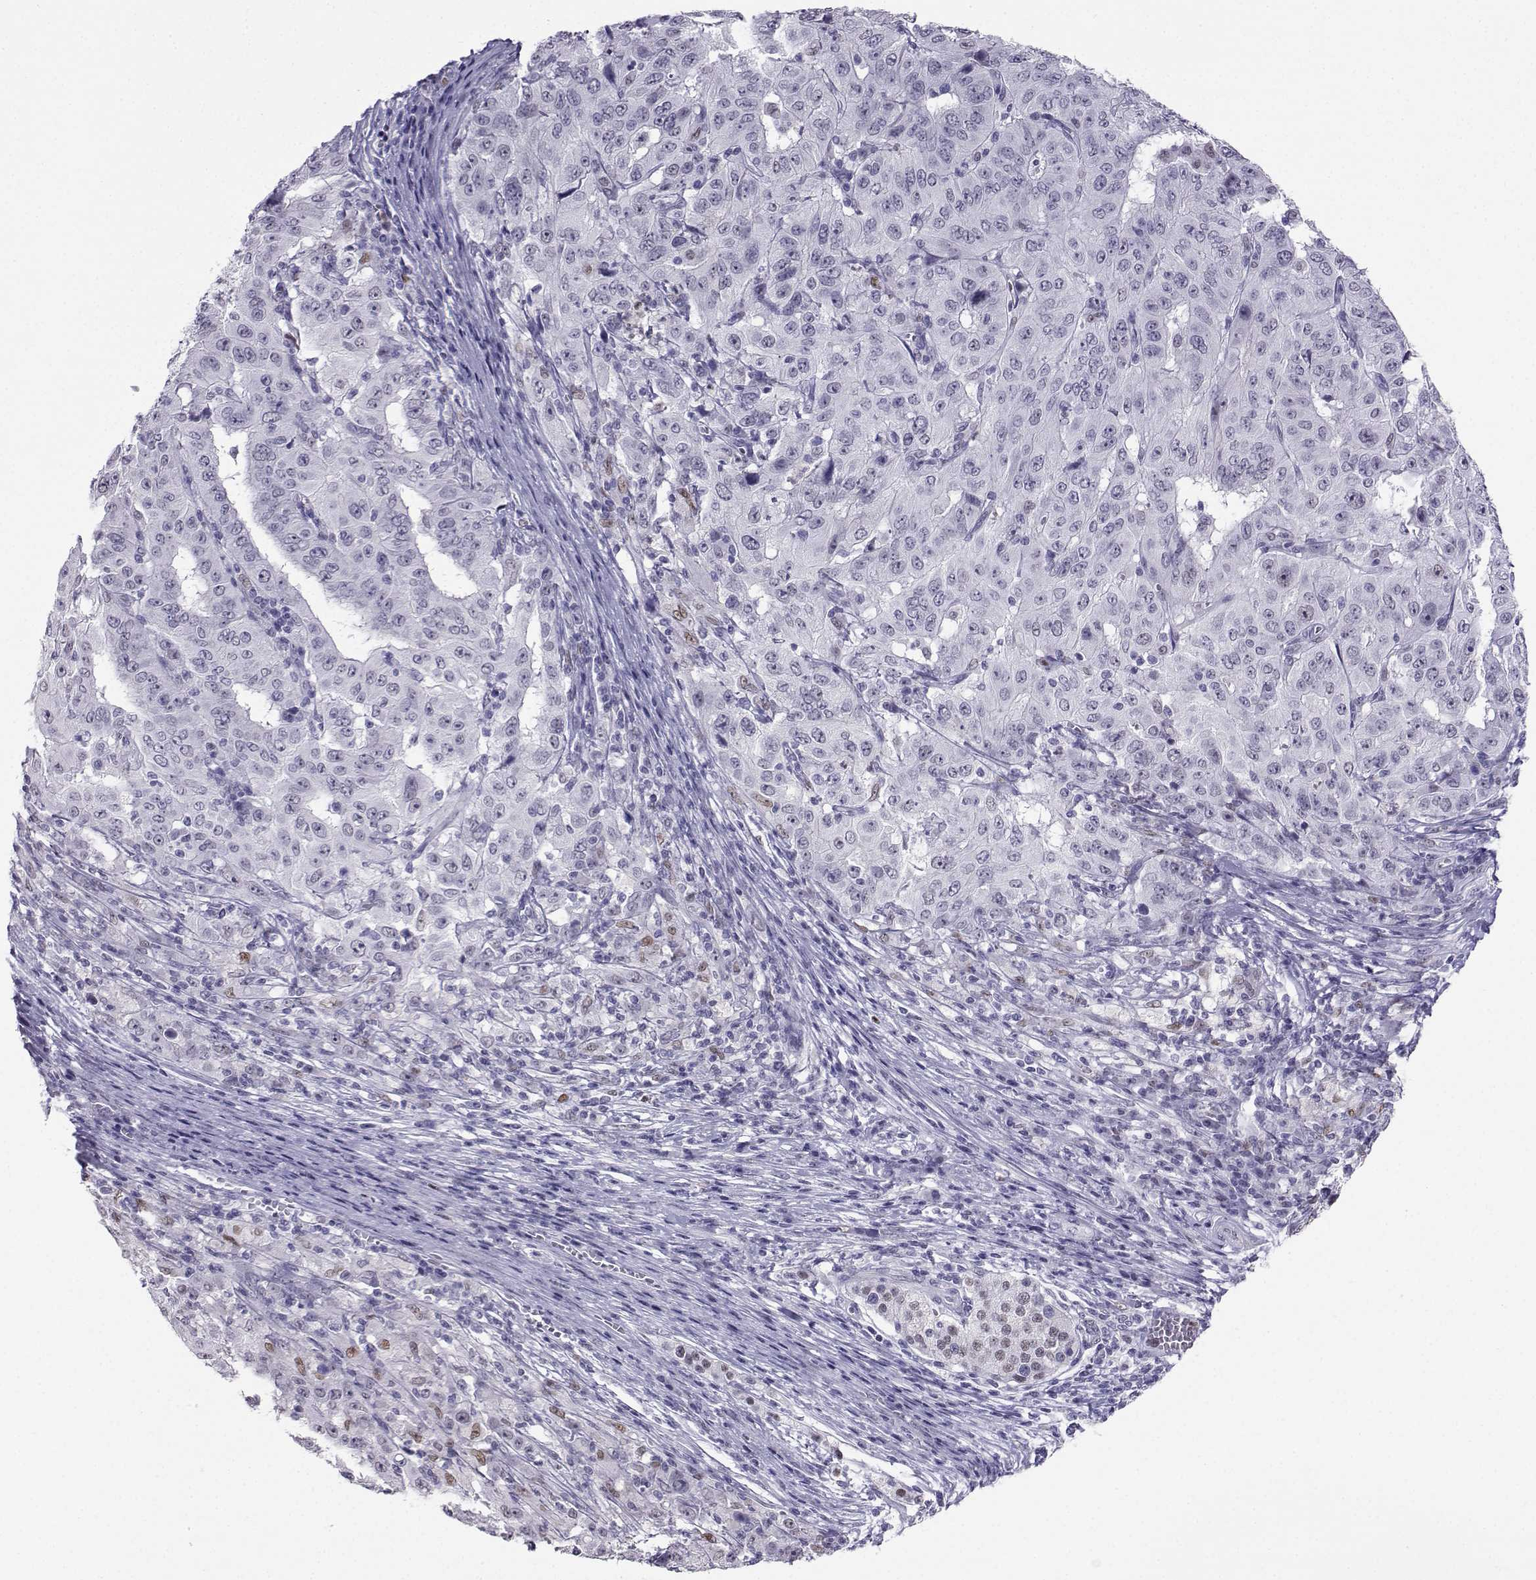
{"staining": {"intensity": "negative", "quantity": "none", "location": "none"}, "tissue": "pancreatic cancer", "cell_type": "Tumor cells", "image_type": "cancer", "snomed": [{"axis": "morphology", "description": "Adenocarcinoma, NOS"}, {"axis": "topography", "description": "Pancreas"}], "caption": "High magnification brightfield microscopy of pancreatic adenocarcinoma stained with DAB (3,3'-diaminobenzidine) (brown) and counterstained with hematoxylin (blue): tumor cells show no significant positivity.", "gene": "TEDC2", "patient": {"sex": "male", "age": 63}}